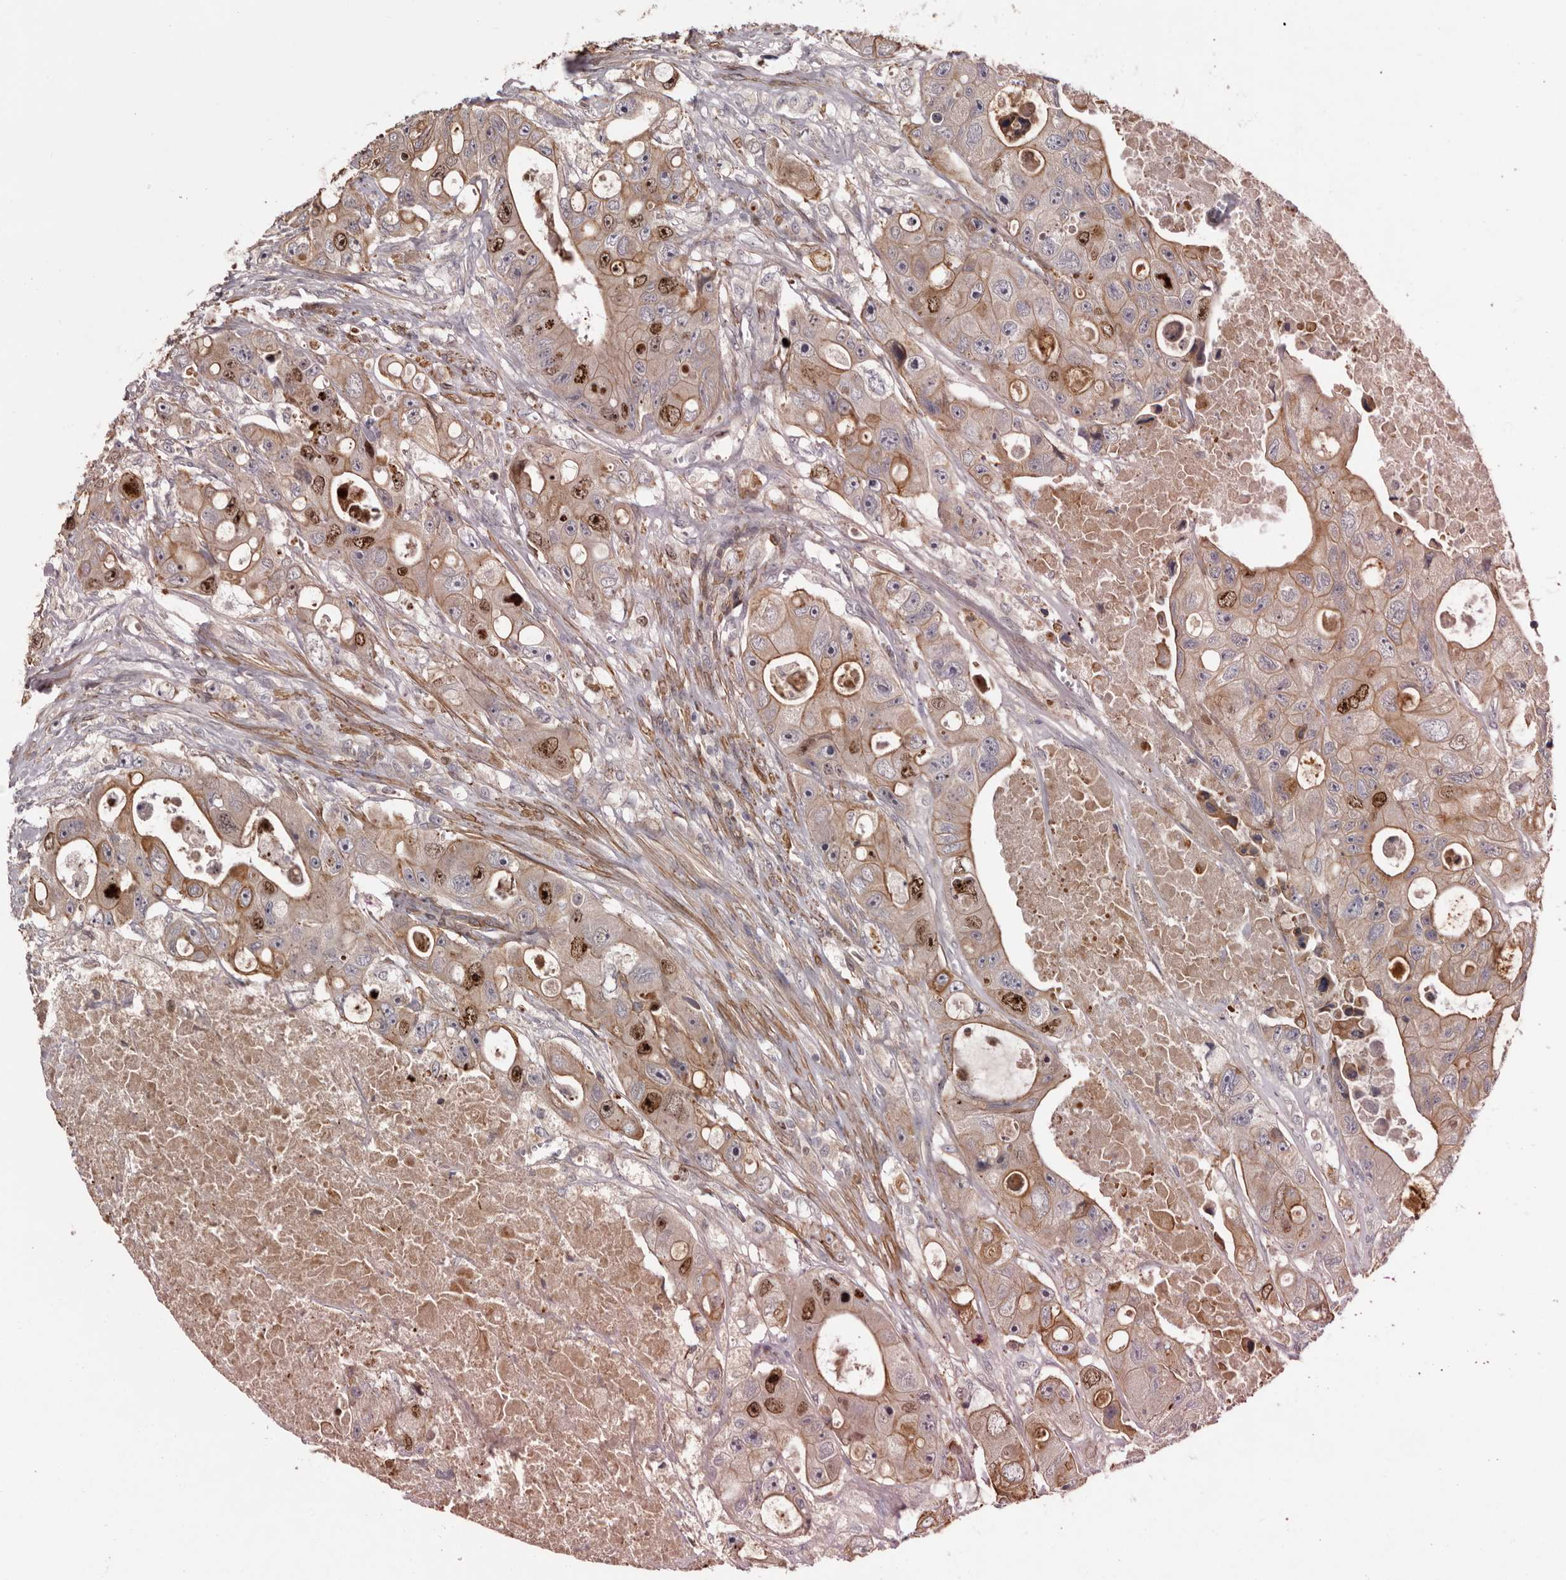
{"staining": {"intensity": "moderate", "quantity": ">75%", "location": "cytoplasmic/membranous,nuclear"}, "tissue": "colorectal cancer", "cell_type": "Tumor cells", "image_type": "cancer", "snomed": [{"axis": "morphology", "description": "Adenocarcinoma, NOS"}, {"axis": "topography", "description": "Colon"}], "caption": "Protein expression analysis of adenocarcinoma (colorectal) displays moderate cytoplasmic/membranous and nuclear staining in approximately >75% of tumor cells. Using DAB (3,3'-diaminobenzidine) (brown) and hematoxylin (blue) stains, captured at high magnification using brightfield microscopy.", "gene": "CDCA8", "patient": {"sex": "female", "age": 46}}